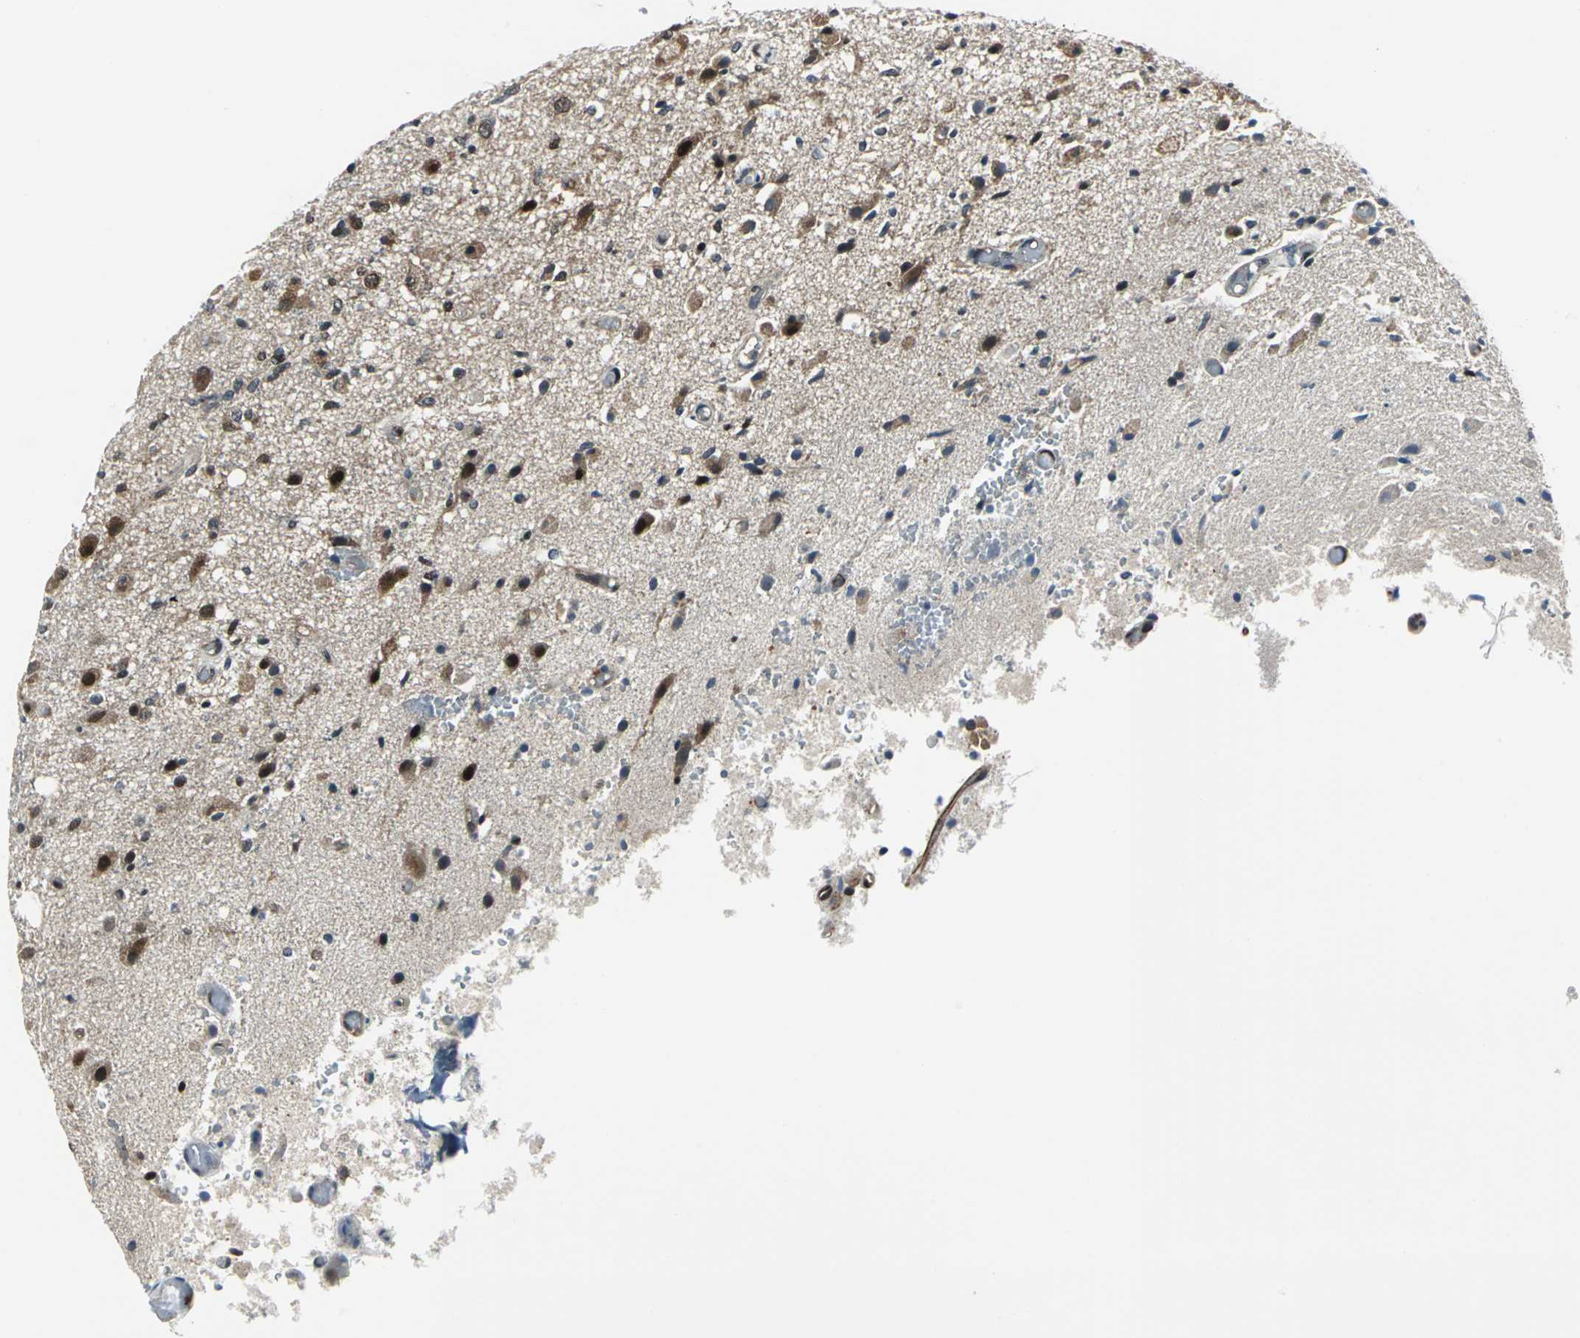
{"staining": {"intensity": "strong", "quantity": "25%-75%", "location": "cytoplasmic/membranous,nuclear"}, "tissue": "glioma", "cell_type": "Tumor cells", "image_type": "cancer", "snomed": [{"axis": "morphology", "description": "Normal tissue, NOS"}, {"axis": "morphology", "description": "Glioma, malignant, High grade"}, {"axis": "topography", "description": "Cerebral cortex"}], "caption": "There is high levels of strong cytoplasmic/membranous and nuclear staining in tumor cells of high-grade glioma (malignant), as demonstrated by immunohistochemical staining (brown color).", "gene": "POLR3K", "patient": {"sex": "male", "age": 77}}